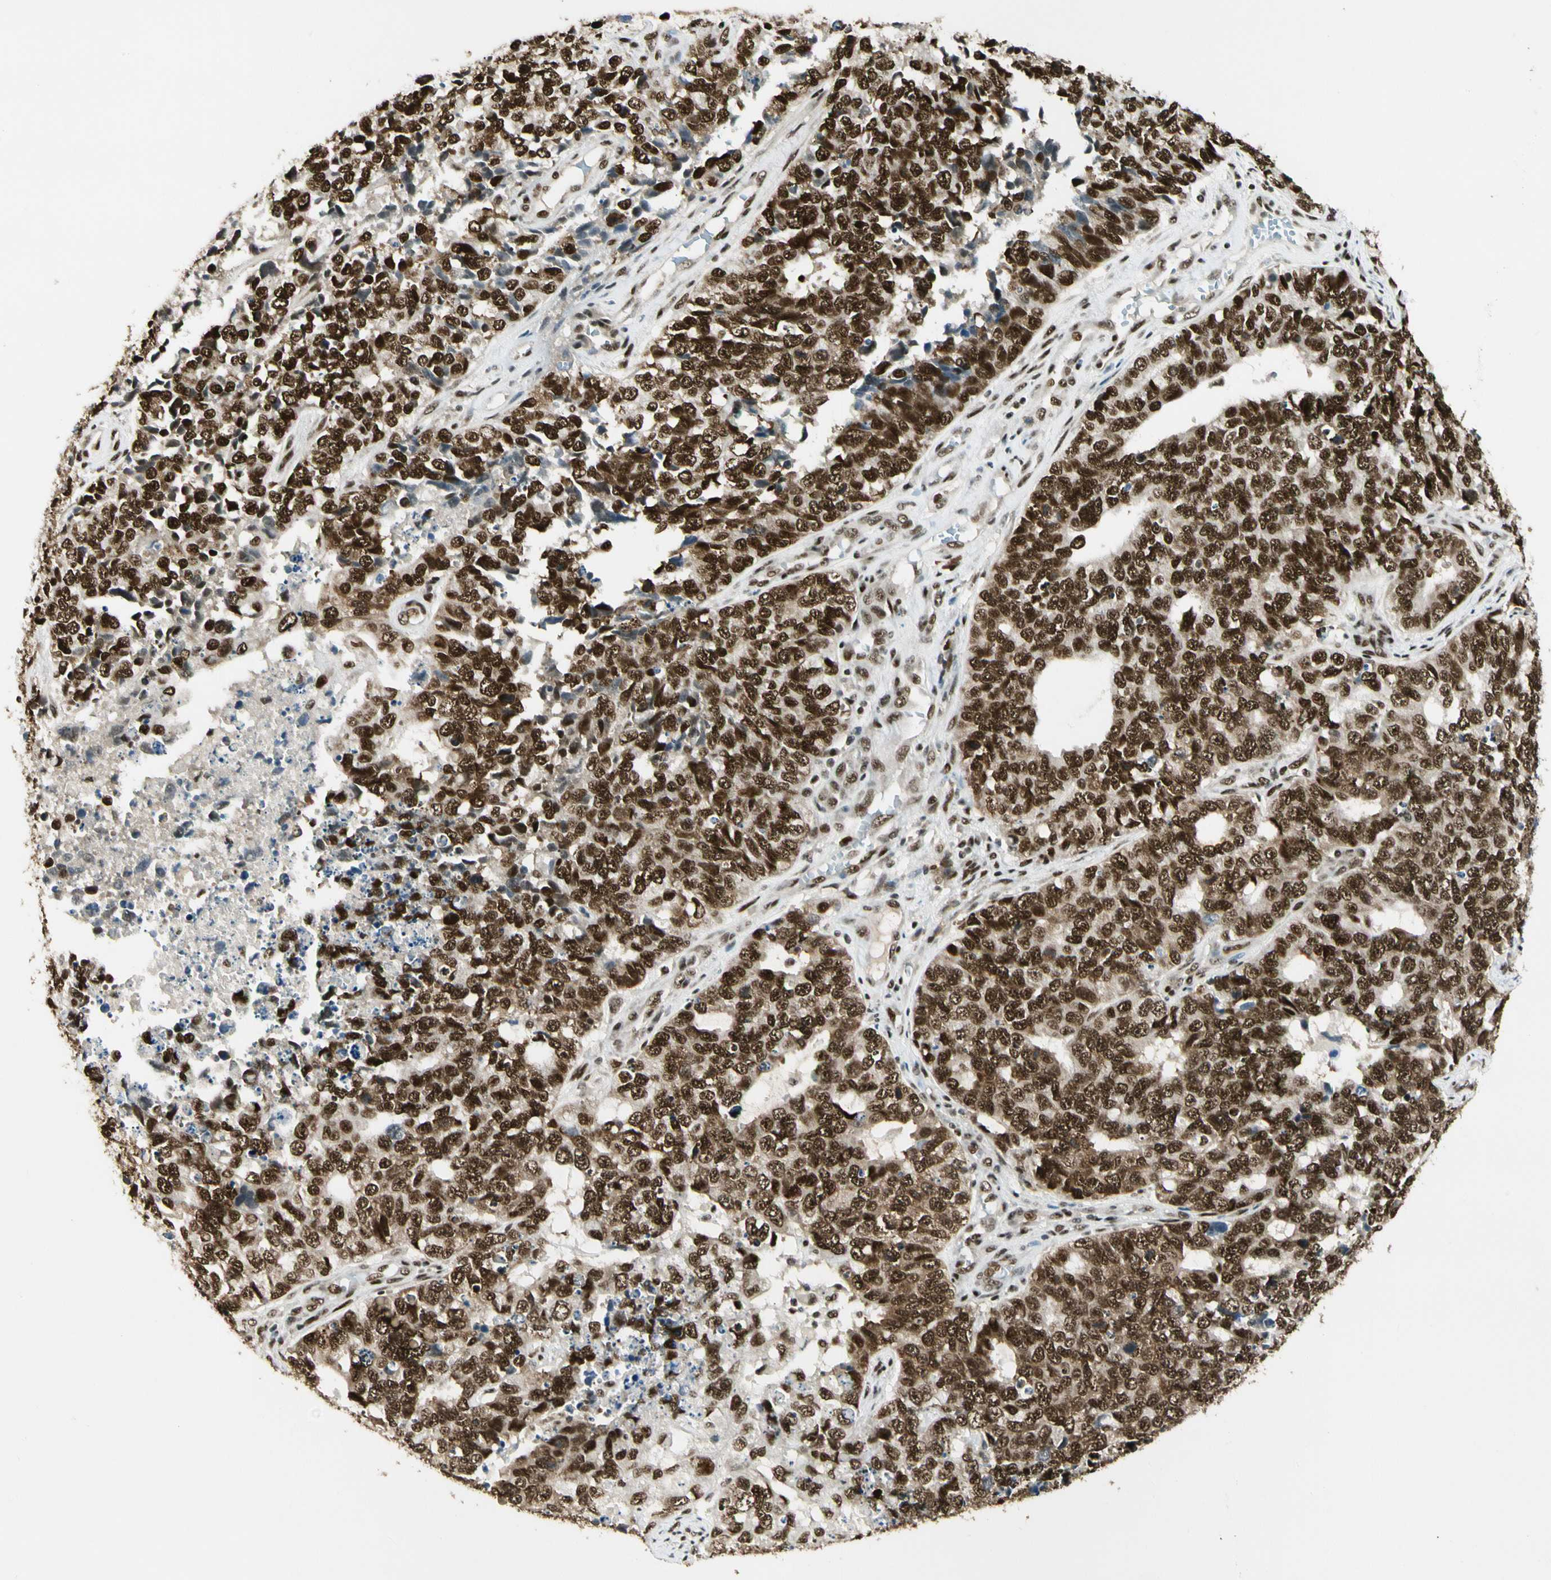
{"staining": {"intensity": "strong", "quantity": ">75%", "location": "cytoplasmic/membranous,nuclear"}, "tissue": "cervical cancer", "cell_type": "Tumor cells", "image_type": "cancer", "snomed": [{"axis": "morphology", "description": "Squamous cell carcinoma, NOS"}, {"axis": "topography", "description": "Cervix"}], "caption": "IHC image of squamous cell carcinoma (cervical) stained for a protein (brown), which exhibits high levels of strong cytoplasmic/membranous and nuclear staining in about >75% of tumor cells.", "gene": "FUS", "patient": {"sex": "female", "age": 63}}